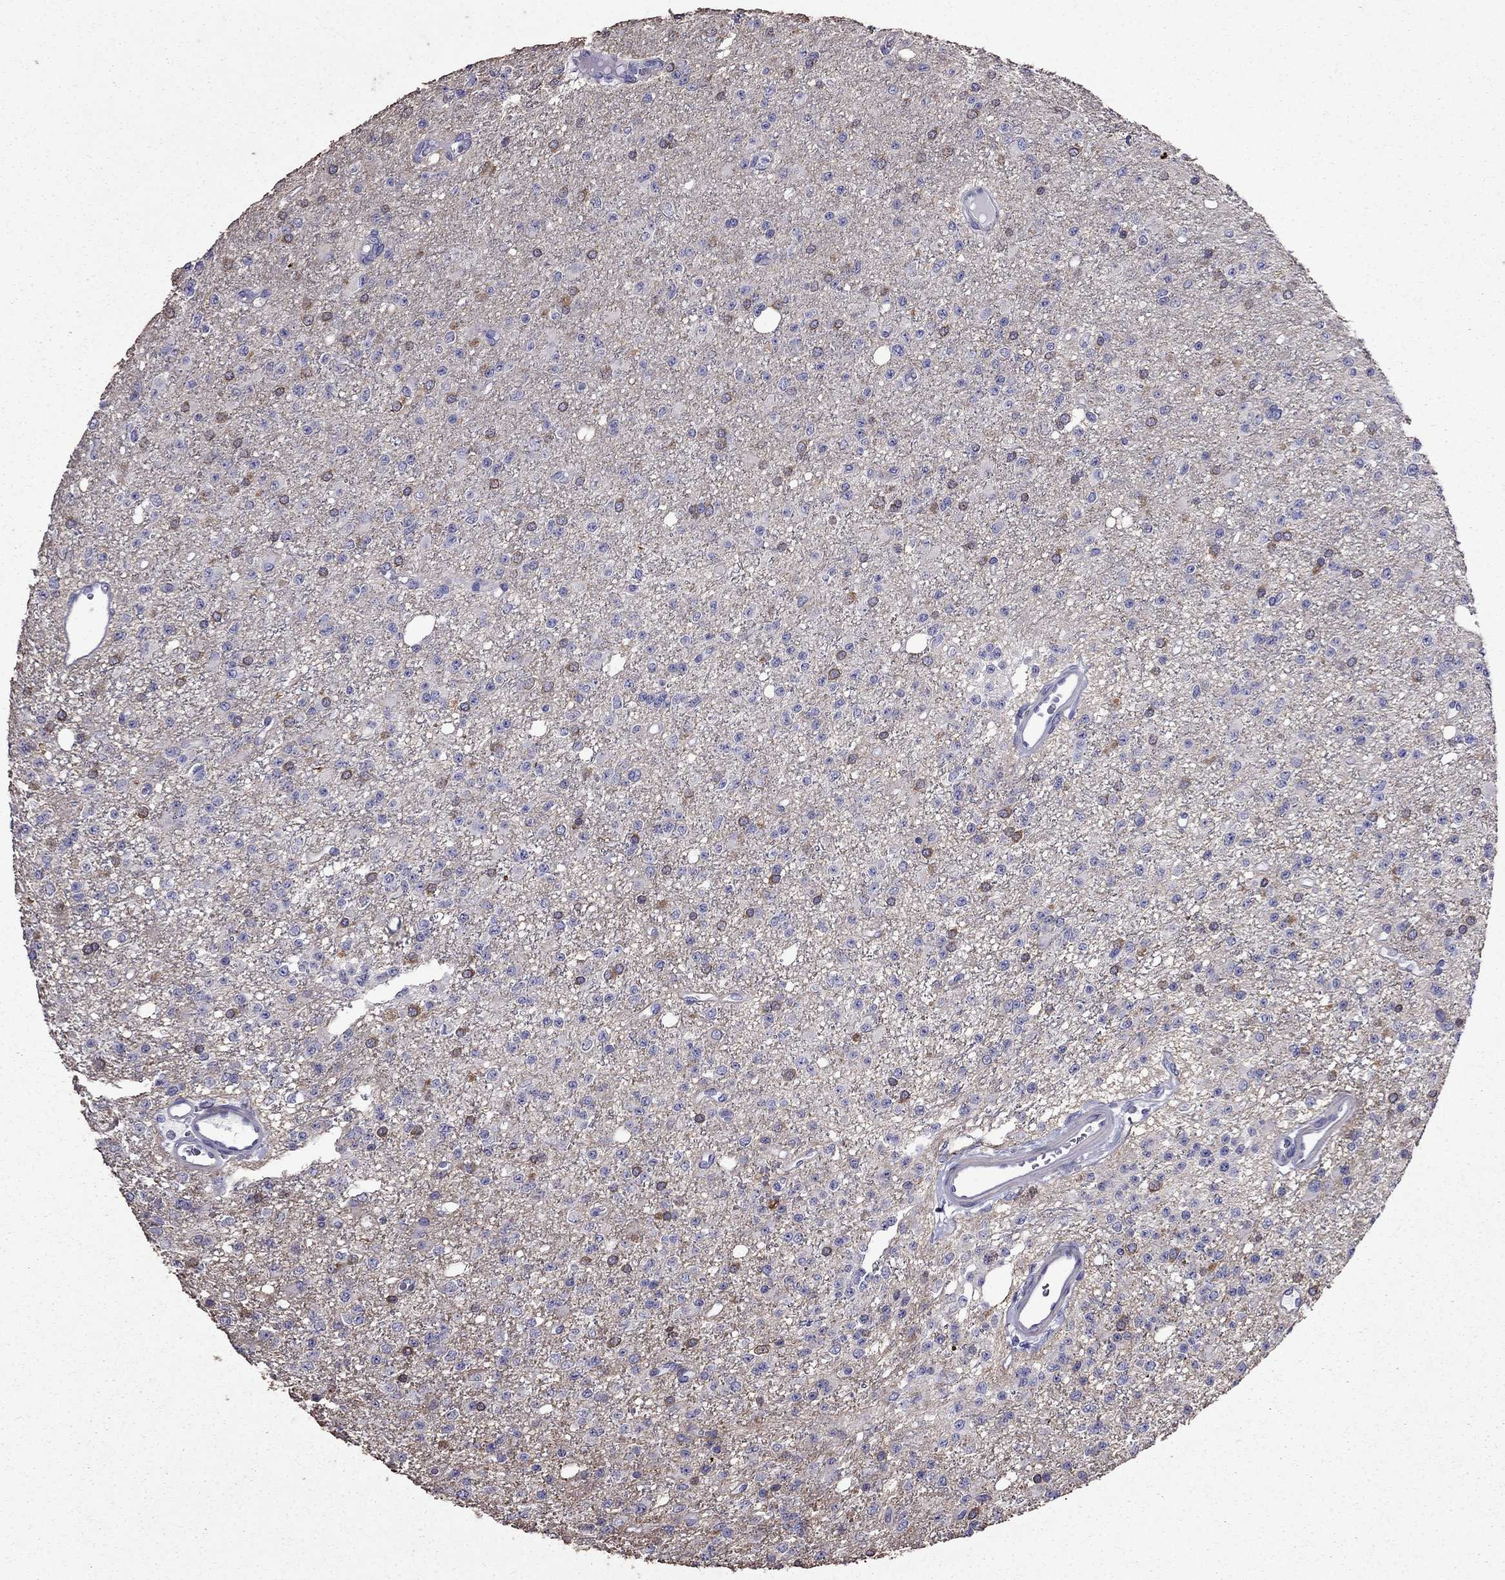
{"staining": {"intensity": "negative", "quantity": "none", "location": "none"}, "tissue": "glioma", "cell_type": "Tumor cells", "image_type": "cancer", "snomed": [{"axis": "morphology", "description": "Glioma, malignant, Low grade"}, {"axis": "topography", "description": "Brain"}], "caption": "Human glioma stained for a protein using IHC displays no expression in tumor cells.", "gene": "AK5", "patient": {"sex": "female", "age": 45}}